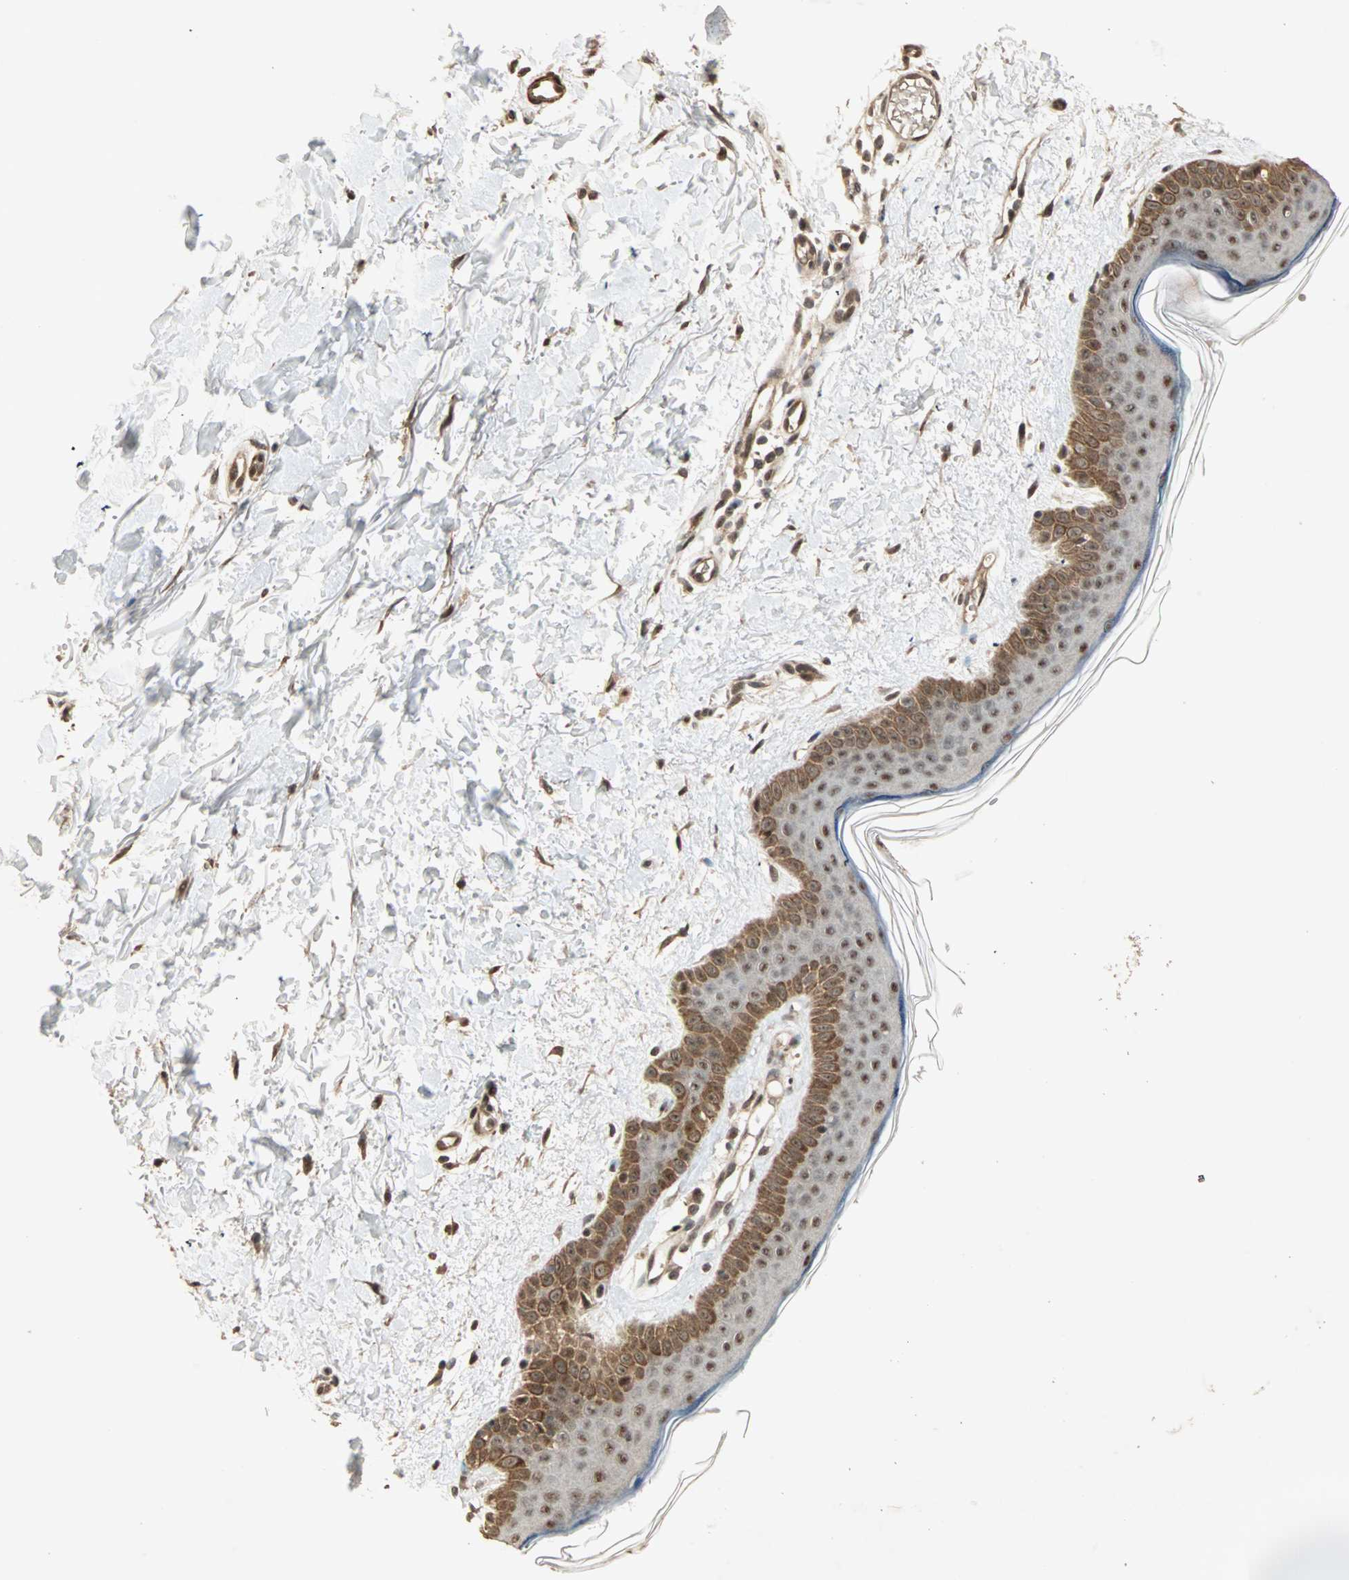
{"staining": {"intensity": "moderate", "quantity": ">75%", "location": "cytoplasmic/membranous,nuclear"}, "tissue": "skin", "cell_type": "Fibroblasts", "image_type": "normal", "snomed": [{"axis": "morphology", "description": "Normal tissue, NOS"}, {"axis": "topography", "description": "Skin"}], "caption": "Immunohistochemical staining of normal human skin shows >75% levels of moderate cytoplasmic/membranous,nuclear protein positivity in approximately >75% of fibroblasts.", "gene": "ZSCAN31", "patient": {"sex": "female", "age": 56}}